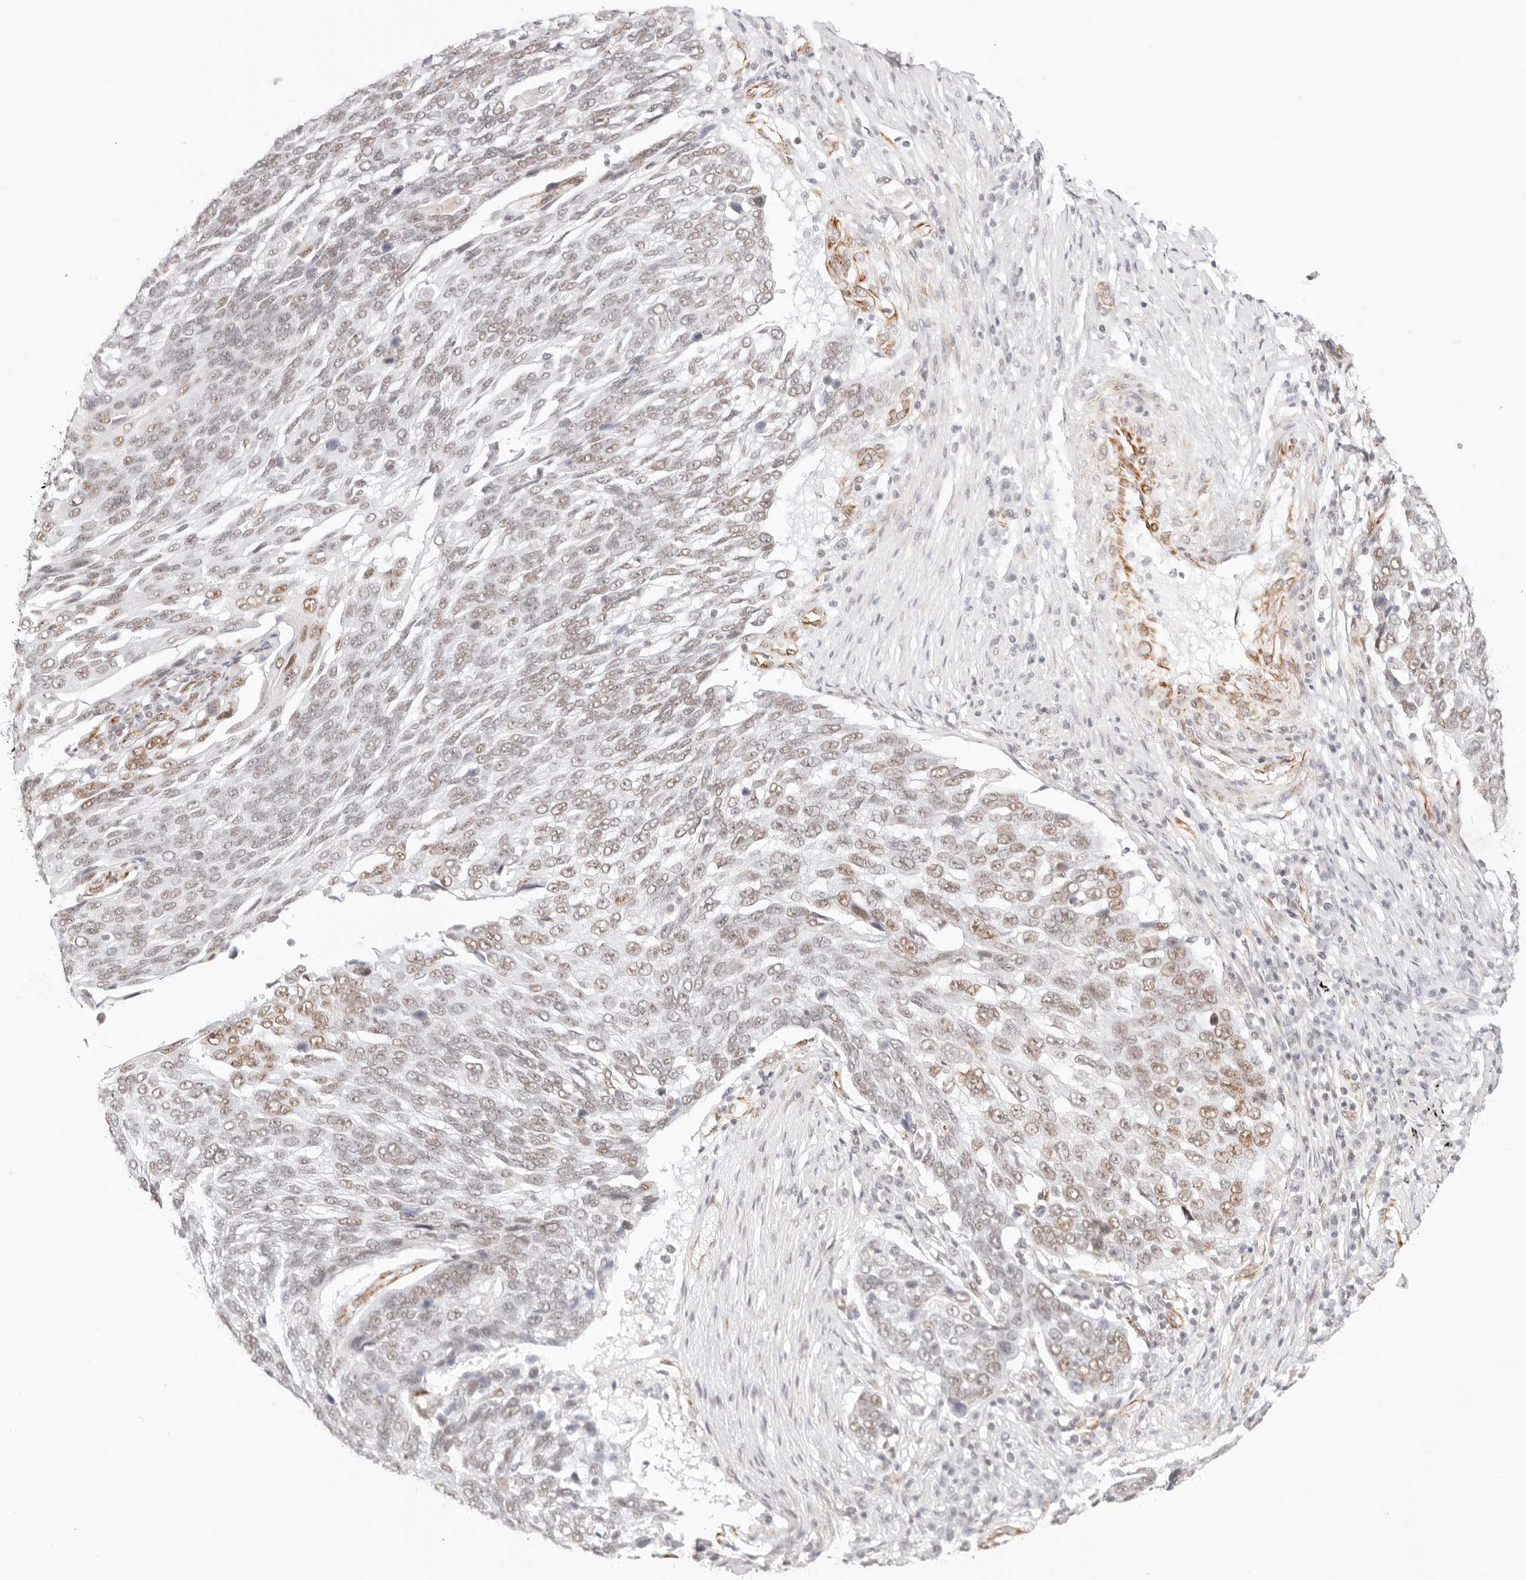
{"staining": {"intensity": "moderate", "quantity": "25%-75%", "location": "nuclear"}, "tissue": "lung cancer", "cell_type": "Tumor cells", "image_type": "cancer", "snomed": [{"axis": "morphology", "description": "Squamous cell carcinoma, NOS"}, {"axis": "topography", "description": "Lung"}], "caption": "Squamous cell carcinoma (lung) stained with DAB (3,3'-diaminobenzidine) immunohistochemistry (IHC) displays medium levels of moderate nuclear staining in approximately 25%-75% of tumor cells.", "gene": "ZC3H11A", "patient": {"sex": "male", "age": 66}}